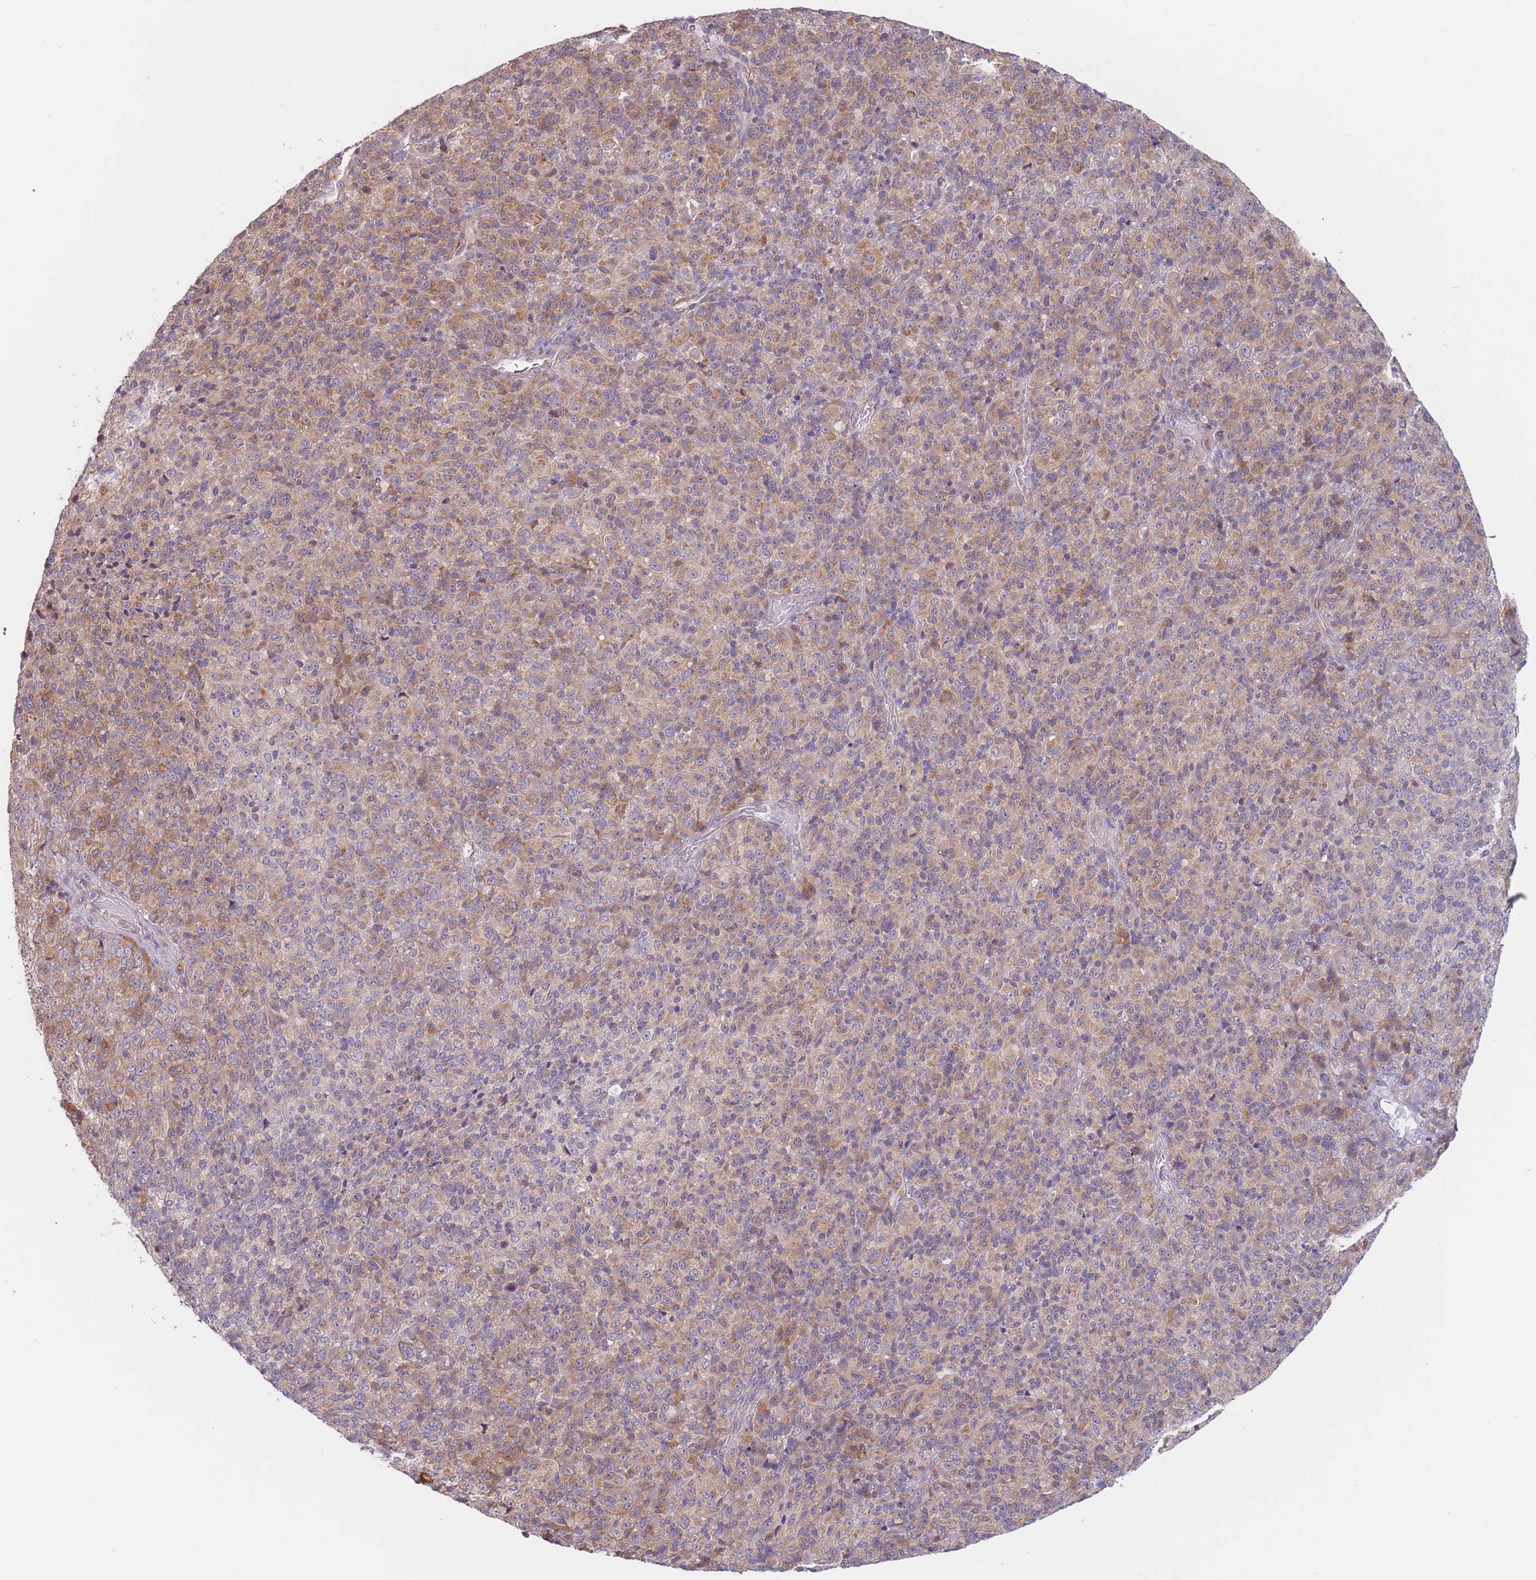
{"staining": {"intensity": "moderate", "quantity": "25%-75%", "location": "cytoplasmic/membranous"}, "tissue": "melanoma", "cell_type": "Tumor cells", "image_type": "cancer", "snomed": [{"axis": "morphology", "description": "Malignant melanoma, Metastatic site"}, {"axis": "topography", "description": "Brain"}], "caption": "Human malignant melanoma (metastatic site) stained for a protein (brown) displays moderate cytoplasmic/membranous positive expression in approximately 25%-75% of tumor cells.", "gene": "LDHD", "patient": {"sex": "female", "age": 56}}